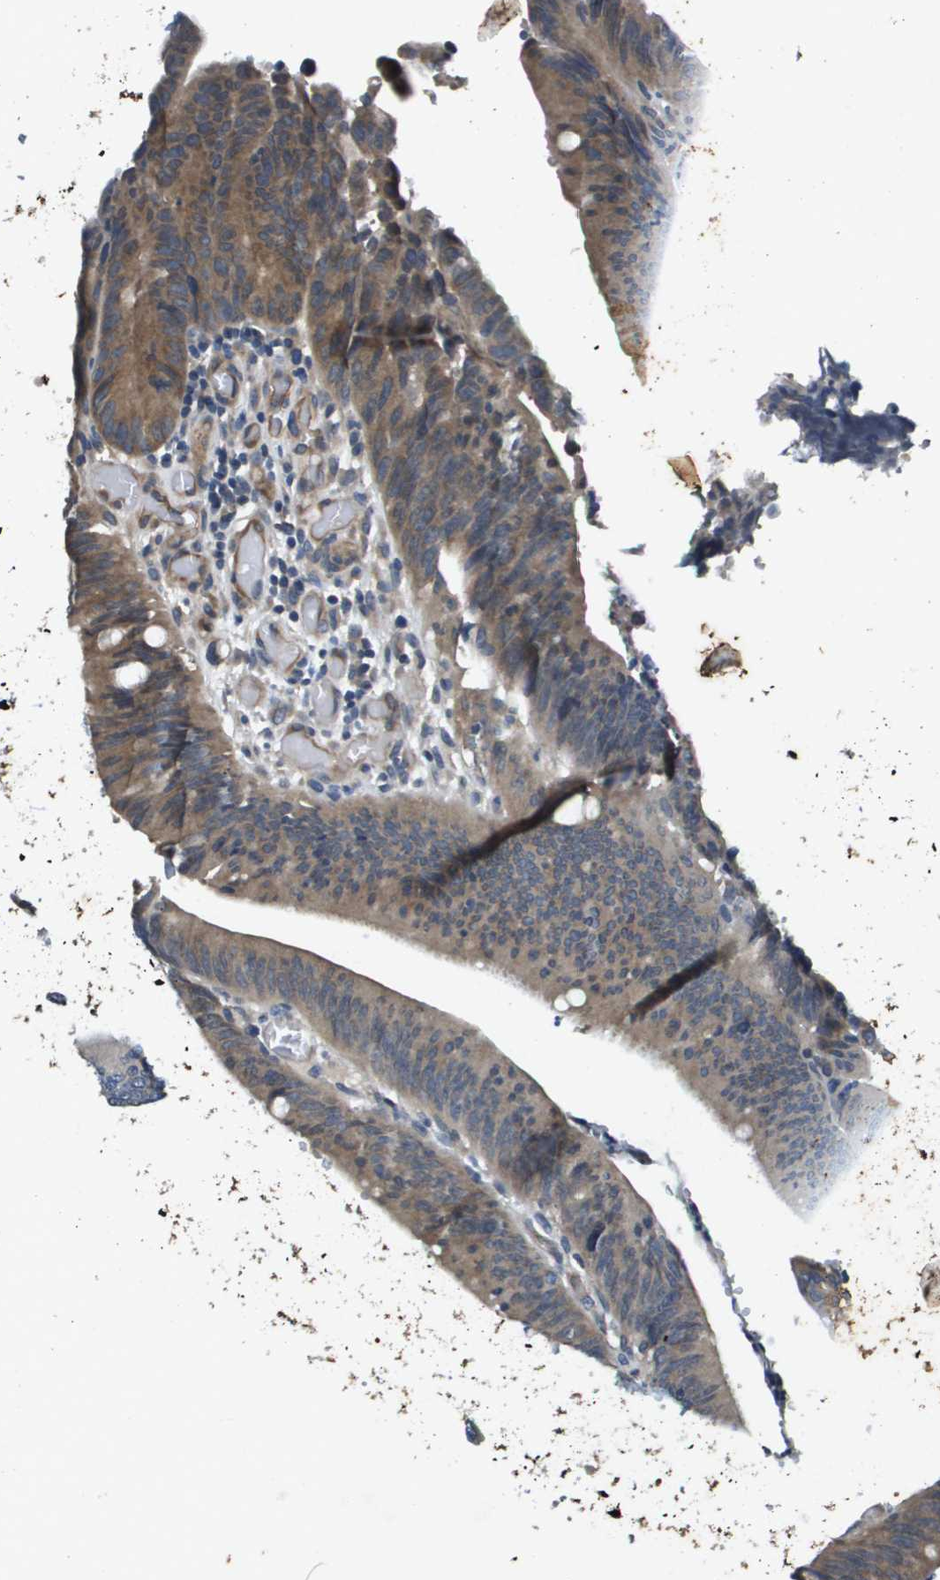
{"staining": {"intensity": "moderate", "quantity": ">75%", "location": "cytoplasmic/membranous"}, "tissue": "colorectal cancer", "cell_type": "Tumor cells", "image_type": "cancer", "snomed": [{"axis": "morphology", "description": "Normal tissue, NOS"}, {"axis": "morphology", "description": "Adenocarcinoma, NOS"}, {"axis": "topography", "description": "Rectum"}], "caption": "DAB (3,3'-diaminobenzidine) immunohistochemical staining of colorectal cancer shows moderate cytoplasmic/membranous protein expression in approximately >75% of tumor cells.", "gene": "PGAP3", "patient": {"sex": "female", "age": 66}}